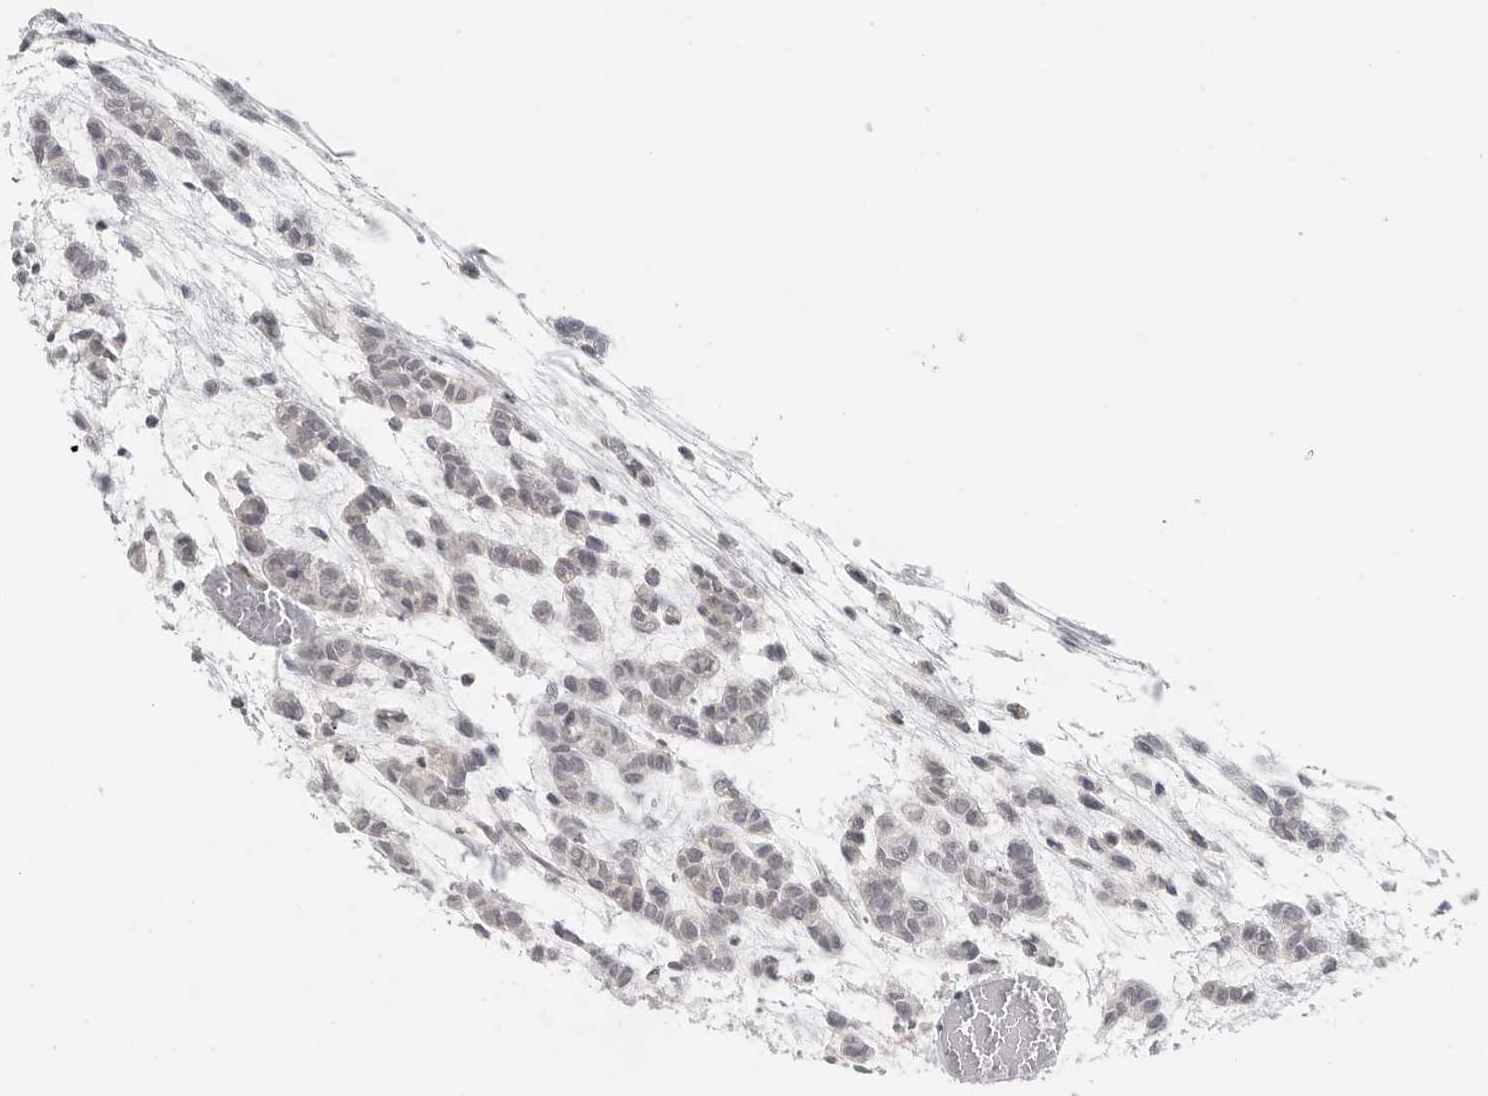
{"staining": {"intensity": "negative", "quantity": "none", "location": "none"}, "tissue": "head and neck cancer", "cell_type": "Tumor cells", "image_type": "cancer", "snomed": [{"axis": "morphology", "description": "Adenocarcinoma, NOS"}, {"axis": "morphology", "description": "Adenoma, NOS"}, {"axis": "topography", "description": "Head-Neck"}], "caption": "The micrograph displays no staining of tumor cells in head and neck cancer.", "gene": "SH3KBP1", "patient": {"sex": "female", "age": 55}}